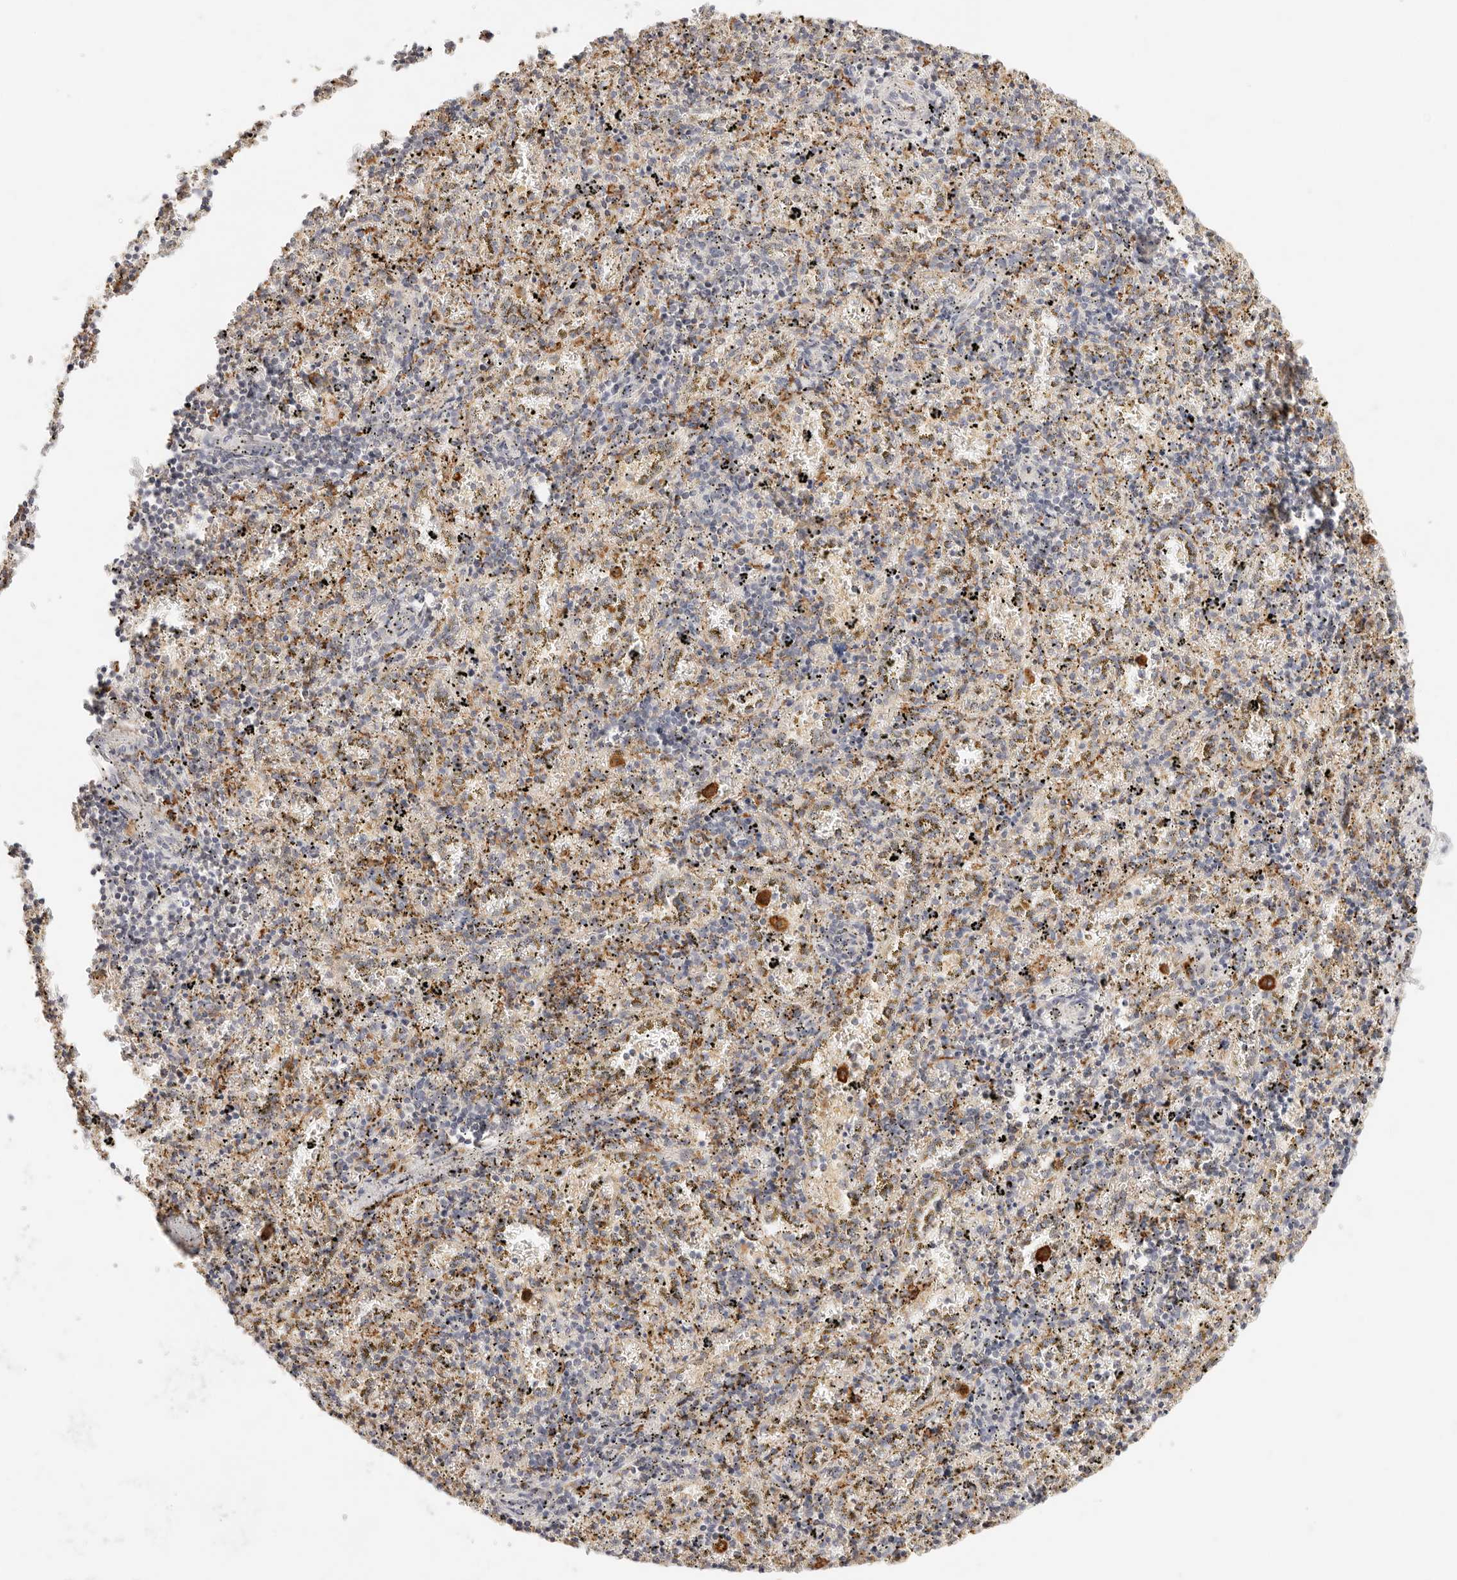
{"staining": {"intensity": "negative", "quantity": "none", "location": "none"}, "tissue": "spleen", "cell_type": "Cells in red pulp", "image_type": "normal", "snomed": [{"axis": "morphology", "description": "Normal tissue, NOS"}, {"axis": "topography", "description": "Spleen"}], "caption": "DAB immunohistochemical staining of normal spleen exhibits no significant staining in cells in red pulp.", "gene": "HK2", "patient": {"sex": "male", "age": 11}}